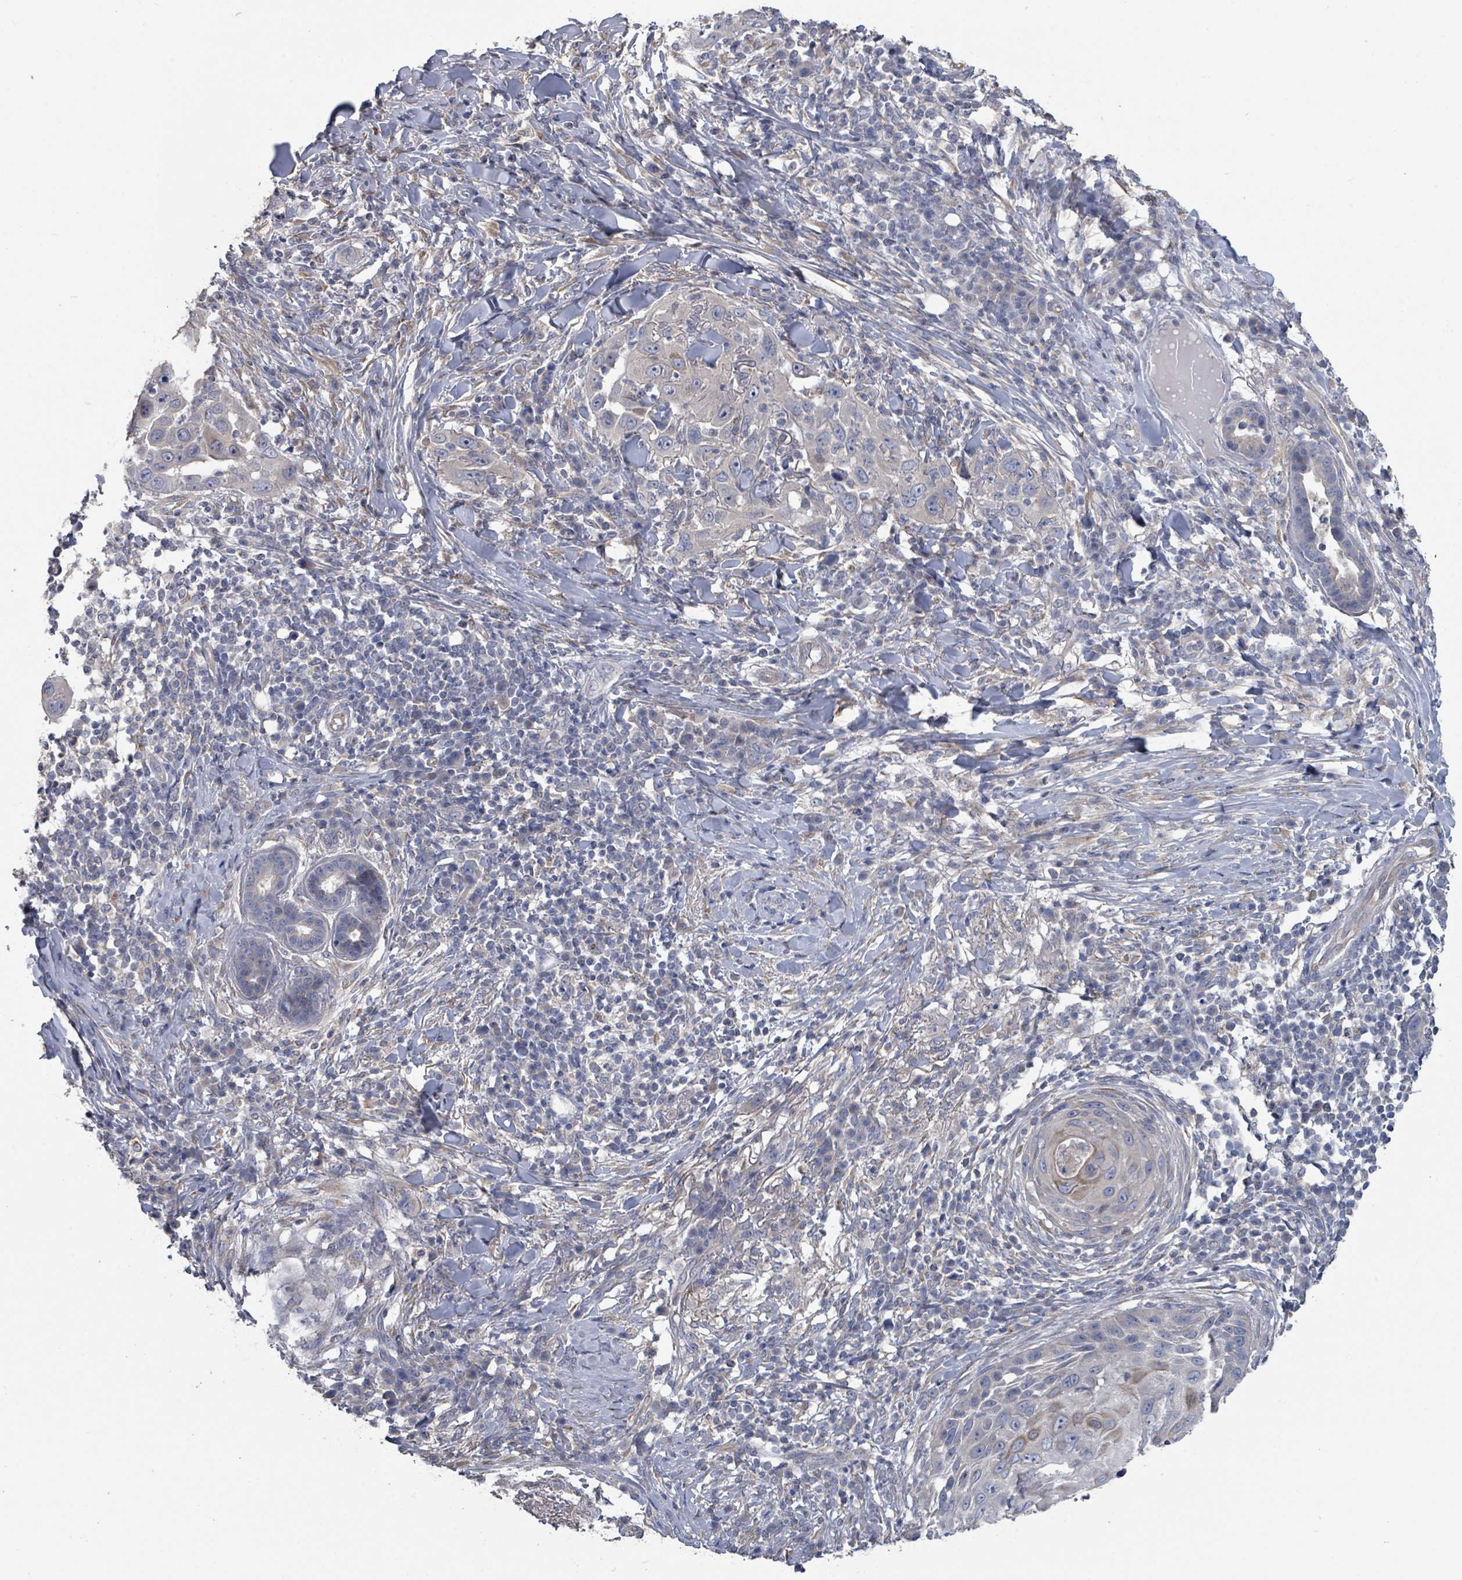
{"staining": {"intensity": "negative", "quantity": "none", "location": "none"}, "tissue": "skin cancer", "cell_type": "Tumor cells", "image_type": "cancer", "snomed": [{"axis": "morphology", "description": "Squamous cell carcinoma, NOS"}, {"axis": "topography", "description": "Skin"}], "caption": "Immunohistochemistry of skin squamous cell carcinoma reveals no positivity in tumor cells.", "gene": "SLC9A7", "patient": {"sex": "female", "age": 44}}